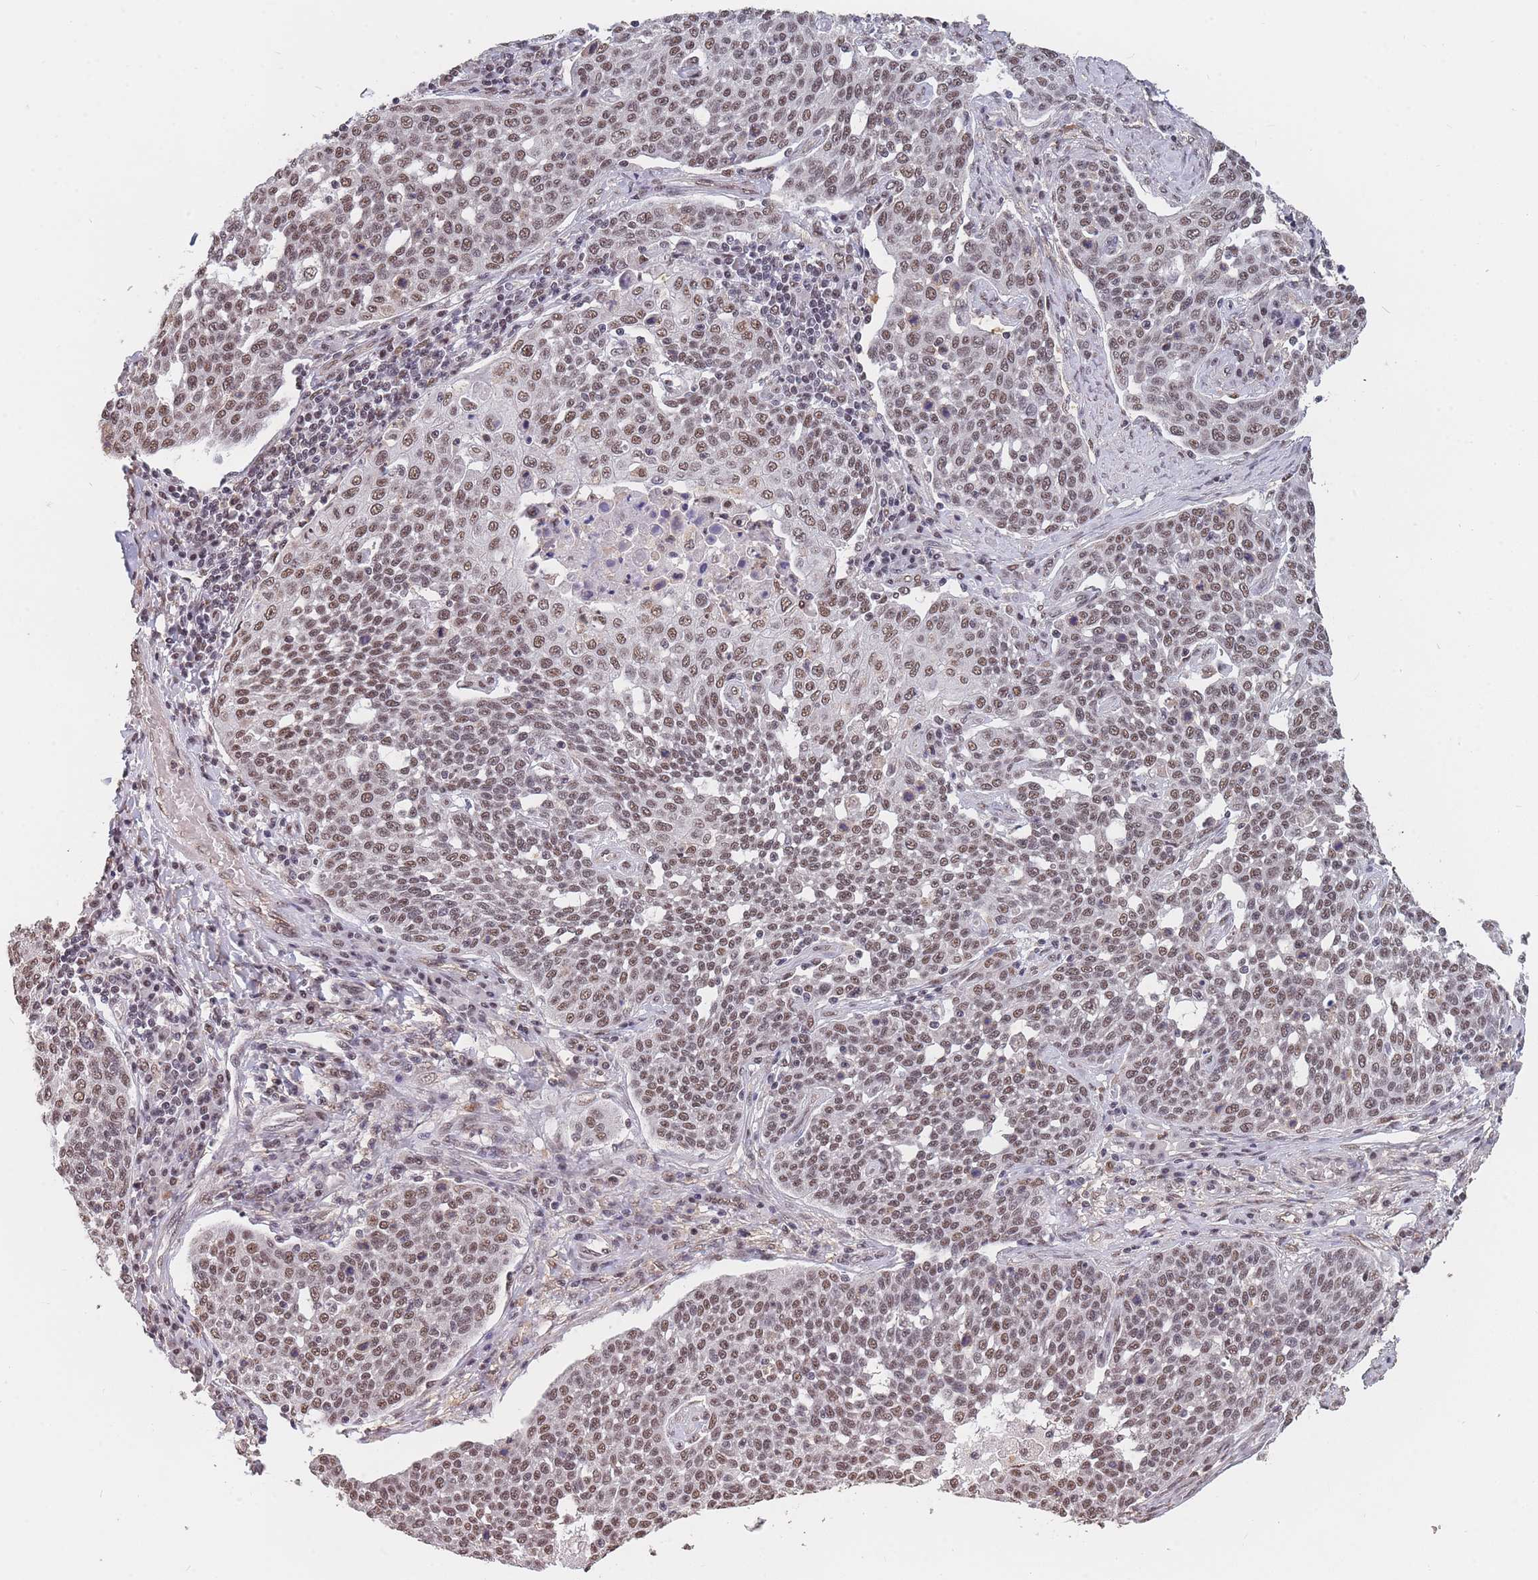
{"staining": {"intensity": "moderate", "quantity": ">75%", "location": "nuclear"}, "tissue": "cervical cancer", "cell_type": "Tumor cells", "image_type": "cancer", "snomed": [{"axis": "morphology", "description": "Squamous cell carcinoma, NOS"}, {"axis": "topography", "description": "Cervix"}], "caption": "Brown immunohistochemical staining in cervical squamous cell carcinoma shows moderate nuclear positivity in approximately >75% of tumor cells. (Stains: DAB (3,3'-diaminobenzidine) in brown, nuclei in blue, Microscopy: brightfield microscopy at high magnification).", "gene": "SNRPA1", "patient": {"sex": "female", "age": 34}}